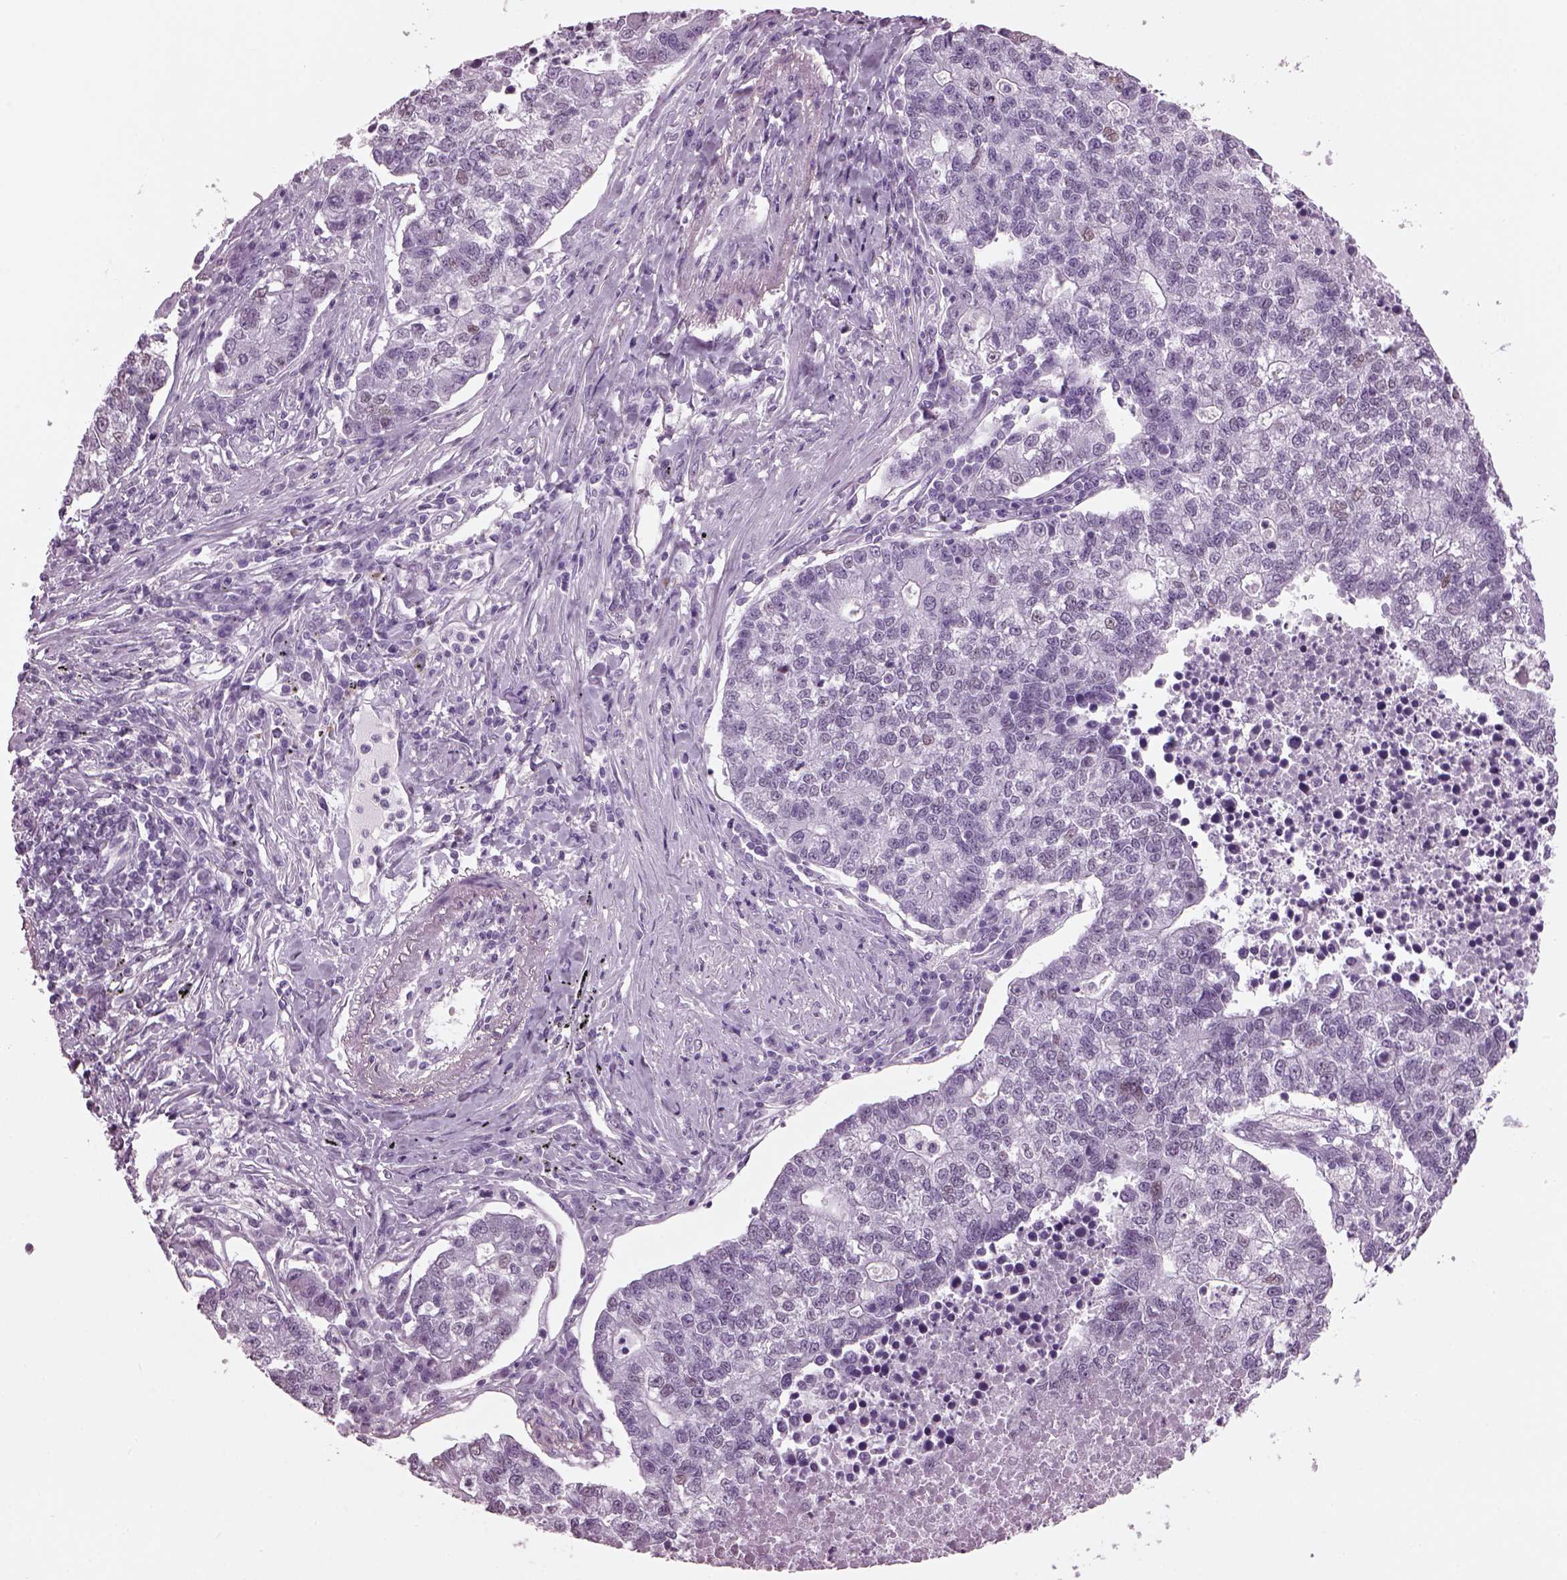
{"staining": {"intensity": "negative", "quantity": "none", "location": "none"}, "tissue": "lung cancer", "cell_type": "Tumor cells", "image_type": "cancer", "snomed": [{"axis": "morphology", "description": "Adenocarcinoma, NOS"}, {"axis": "topography", "description": "Lung"}], "caption": "IHC of lung cancer reveals no positivity in tumor cells.", "gene": "KRTAP3-2", "patient": {"sex": "male", "age": 57}}